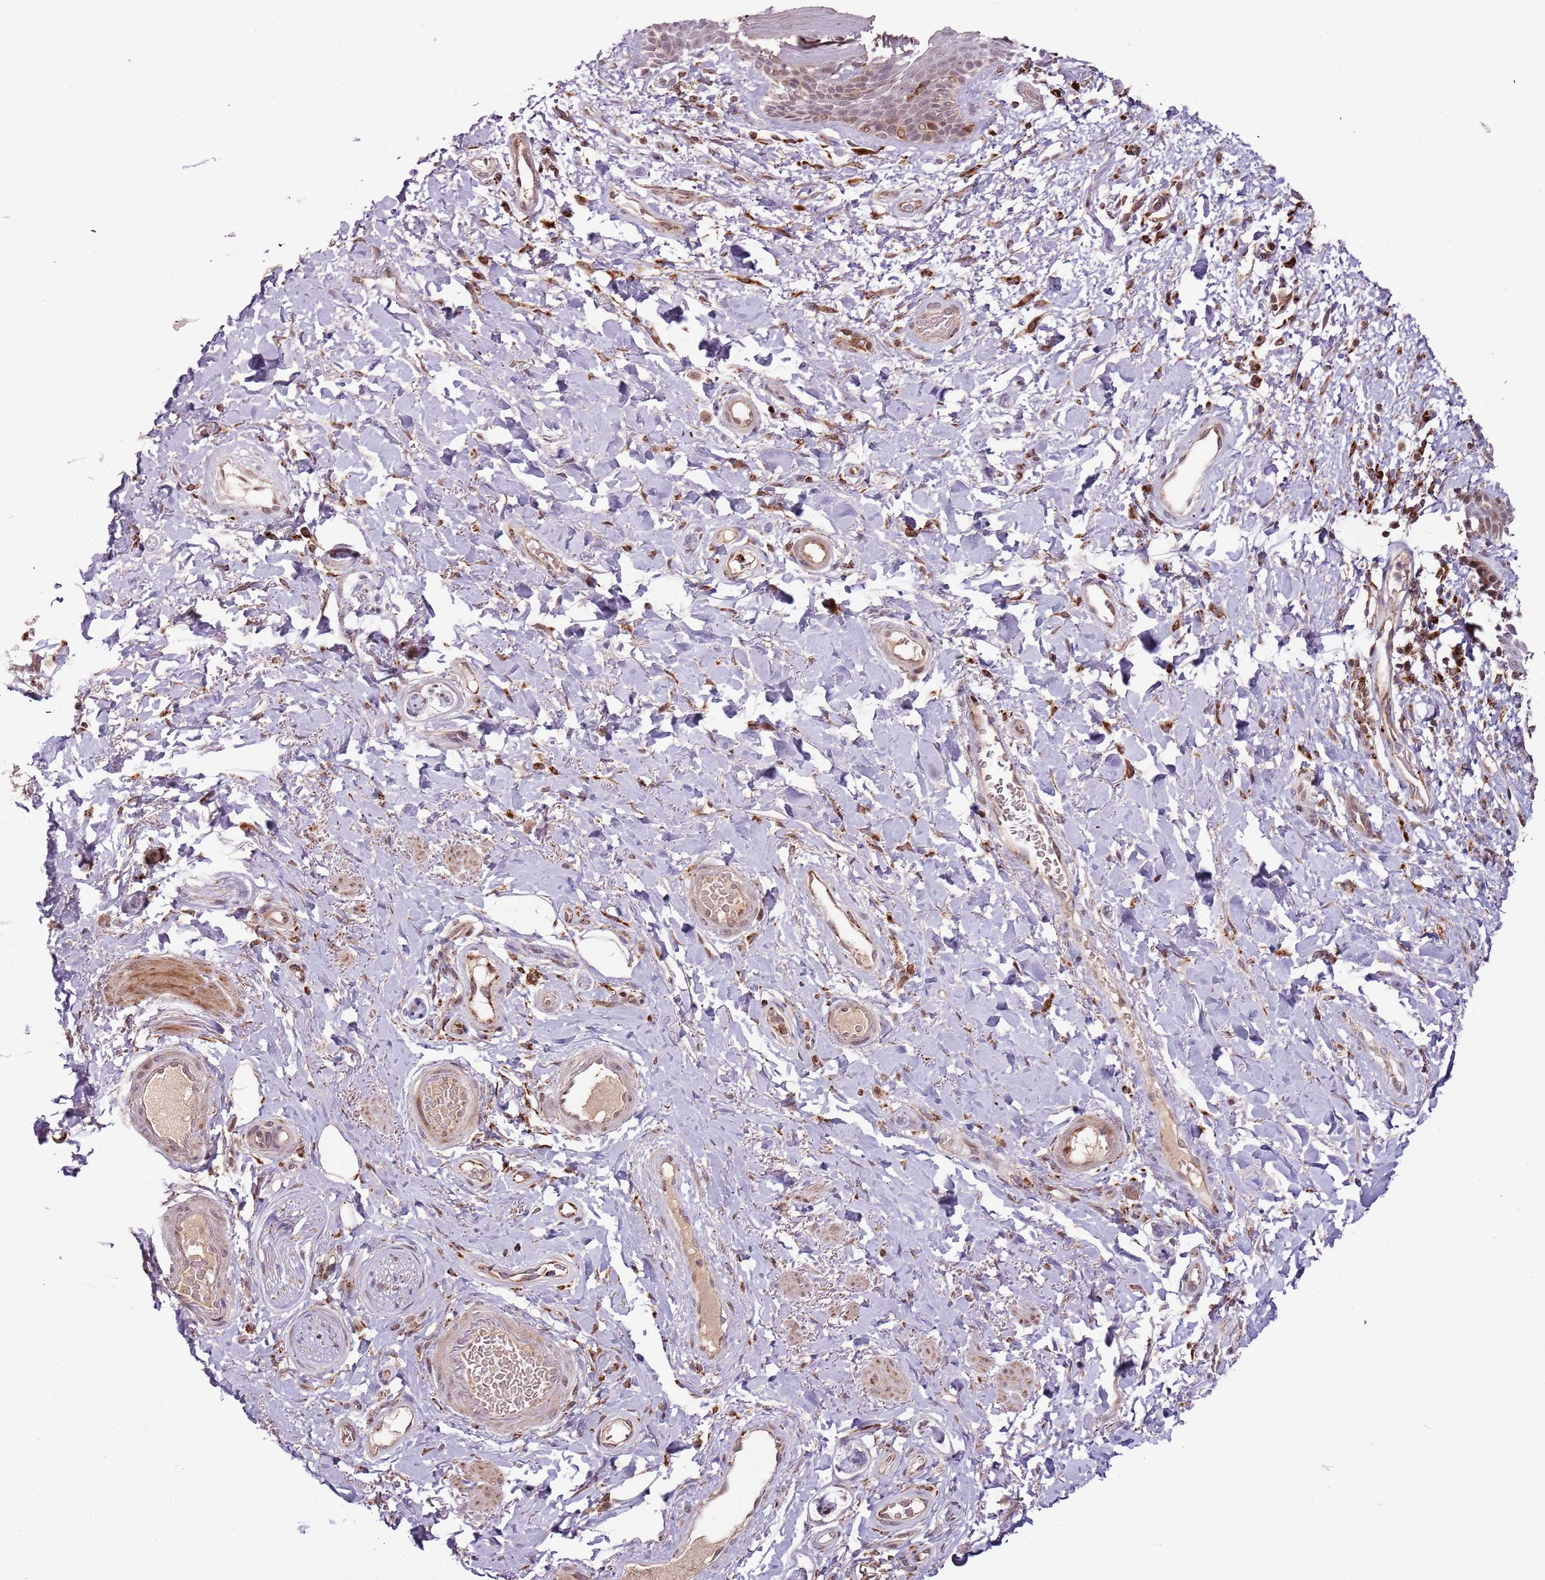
{"staining": {"intensity": "moderate", "quantity": "<25%", "location": "nuclear"}, "tissue": "skin", "cell_type": "Epidermal cells", "image_type": "normal", "snomed": [{"axis": "morphology", "description": "Normal tissue, NOS"}, {"axis": "topography", "description": "Anal"}], "caption": "Immunohistochemistry (IHC) histopathology image of unremarkable skin stained for a protein (brown), which displays low levels of moderate nuclear expression in about <25% of epidermal cells.", "gene": "ULK3", "patient": {"sex": "female", "age": 89}}